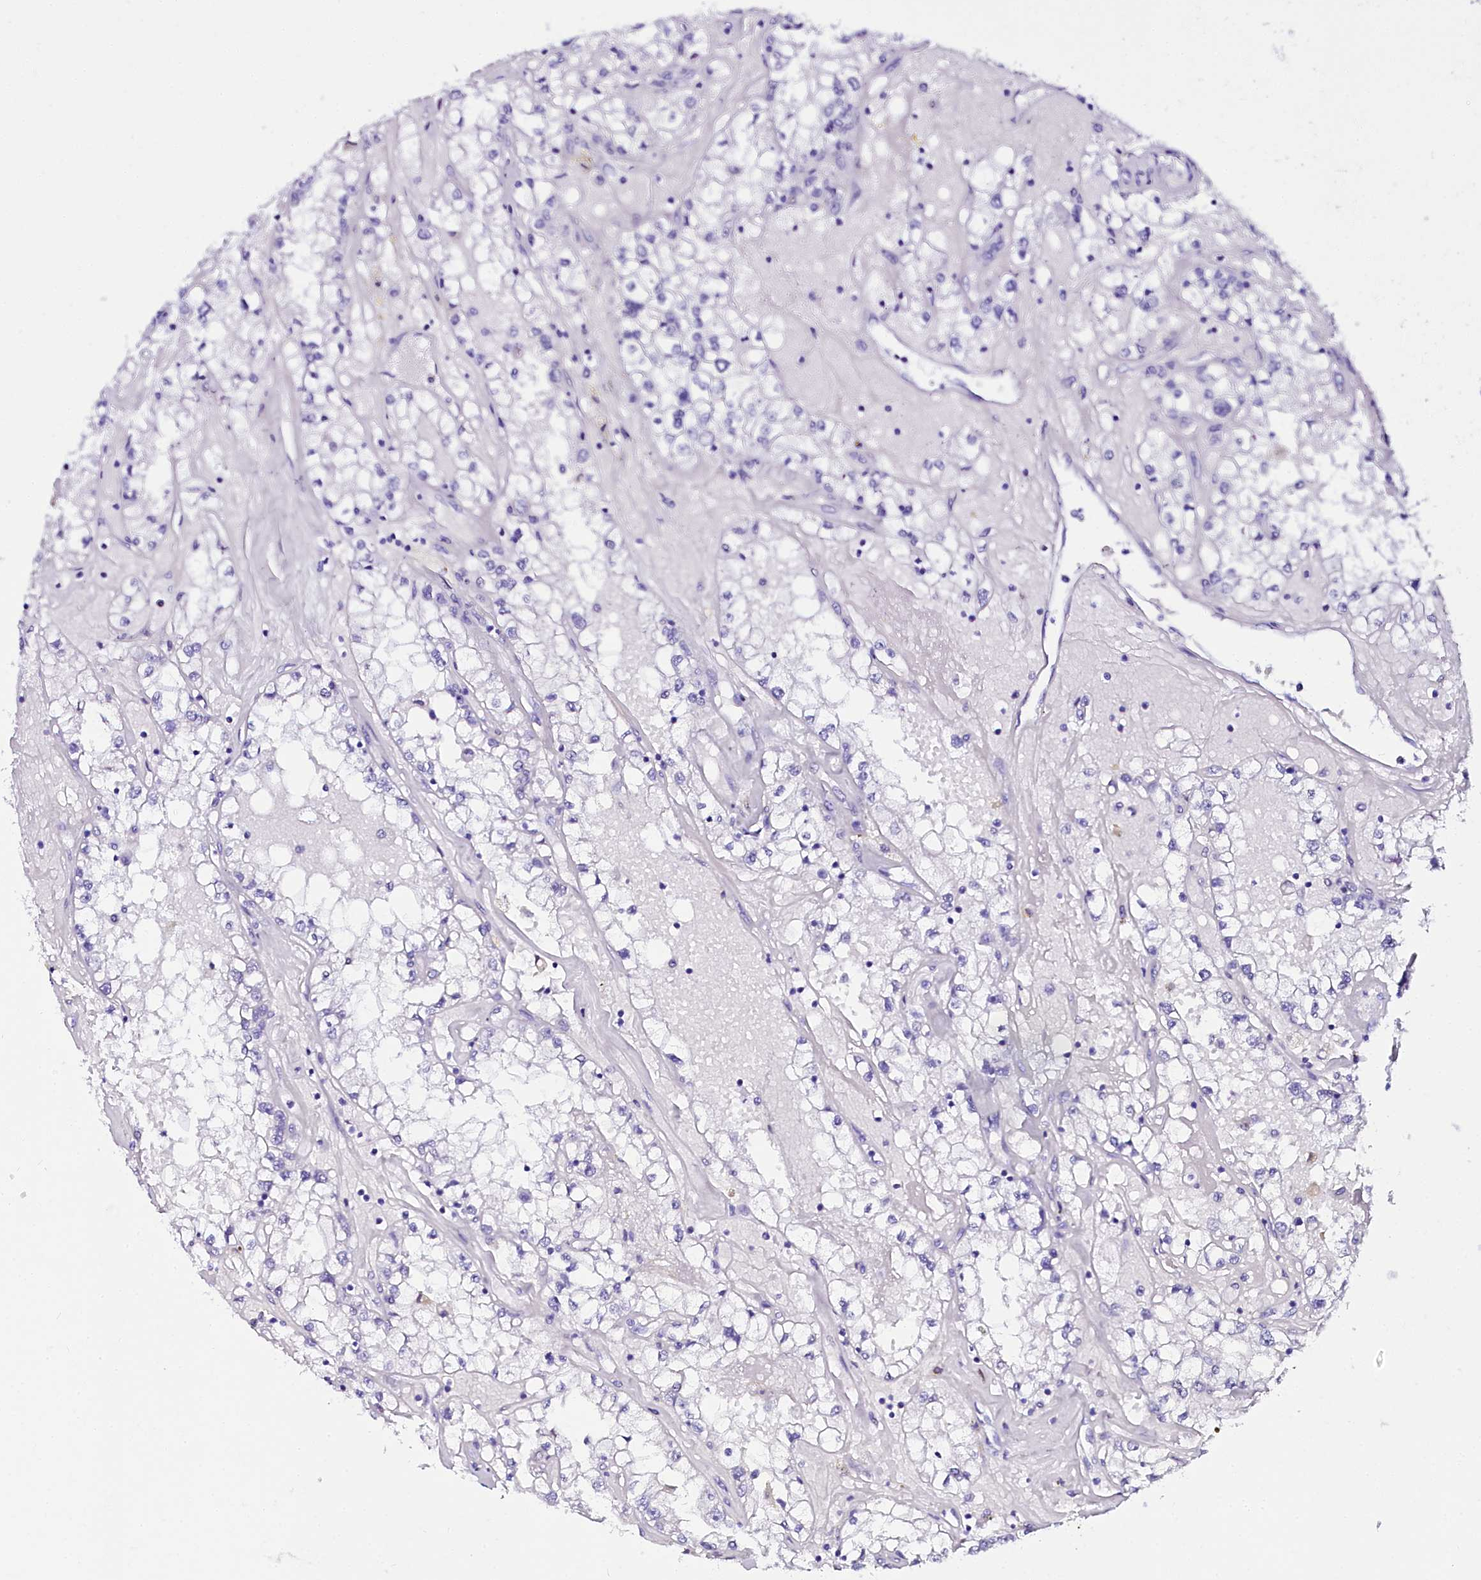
{"staining": {"intensity": "negative", "quantity": "none", "location": "none"}, "tissue": "renal cancer", "cell_type": "Tumor cells", "image_type": "cancer", "snomed": [{"axis": "morphology", "description": "Adenocarcinoma, NOS"}, {"axis": "topography", "description": "Kidney"}], "caption": "A histopathology image of renal cancer stained for a protein shows no brown staining in tumor cells.", "gene": "SORD", "patient": {"sex": "male", "age": 56}}